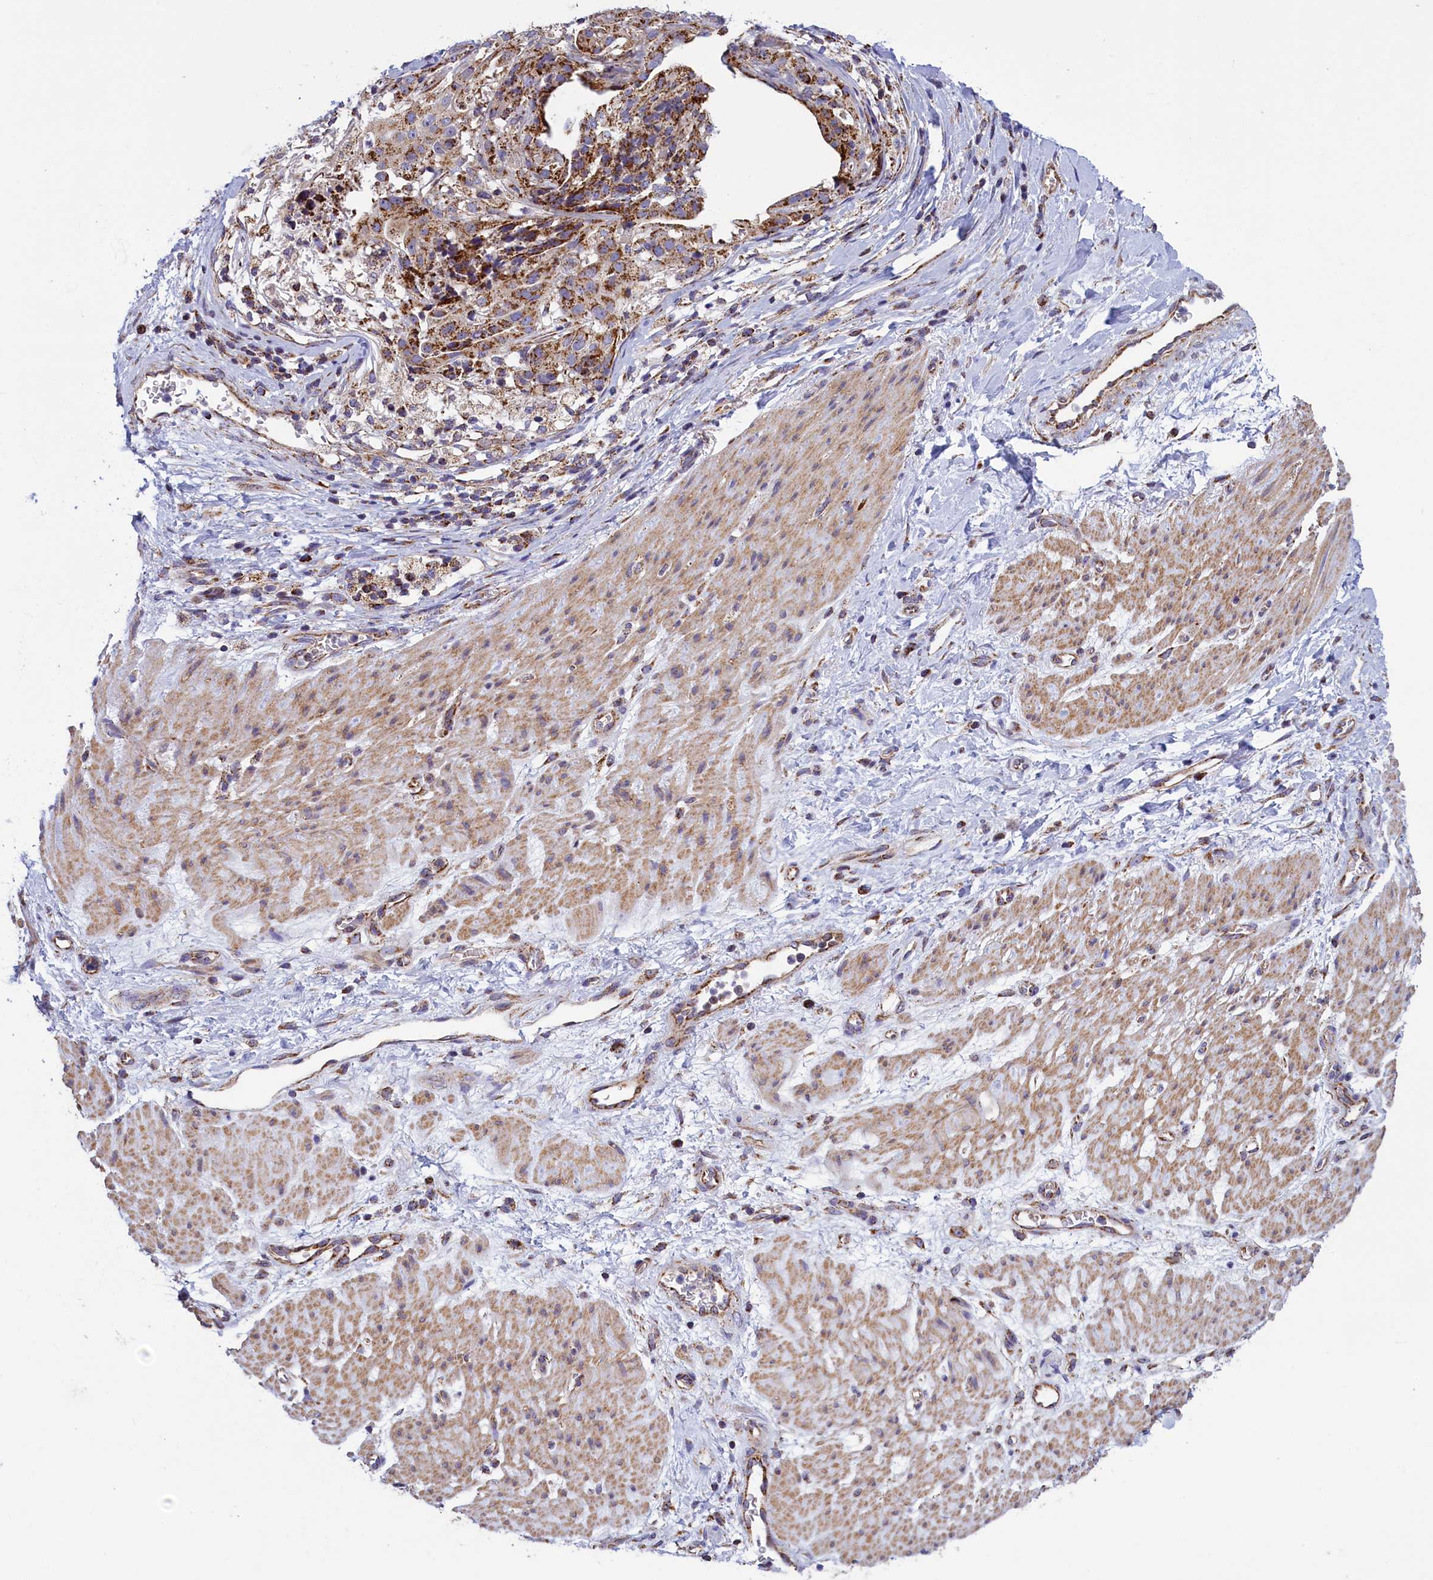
{"staining": {"intensity": "moderate", "quantity": ">75%", "location": "cytoplasmic/membranous"}, "tissue": "stomach cancer", "cell_type": "Tumor cells", "image_type": "cancer", "snomed": [{"axis": "morphology", "description": "Adenocarcinoma, NOS"}, {"axis": "topography", "description": "Stomach"}], "caption": "IHC image of neoplastic tissue: human adenocarcinoma (stomach) stained using immunohistochemistry exhibits medium levels of moderate protein expression localized specifically in the cytoplasmic/membranous of tumor cells, appearing as a cytoplasmic/membranous brown color.", "gene": "IFT122", "patient": {"sex": "male", "age": 48}}